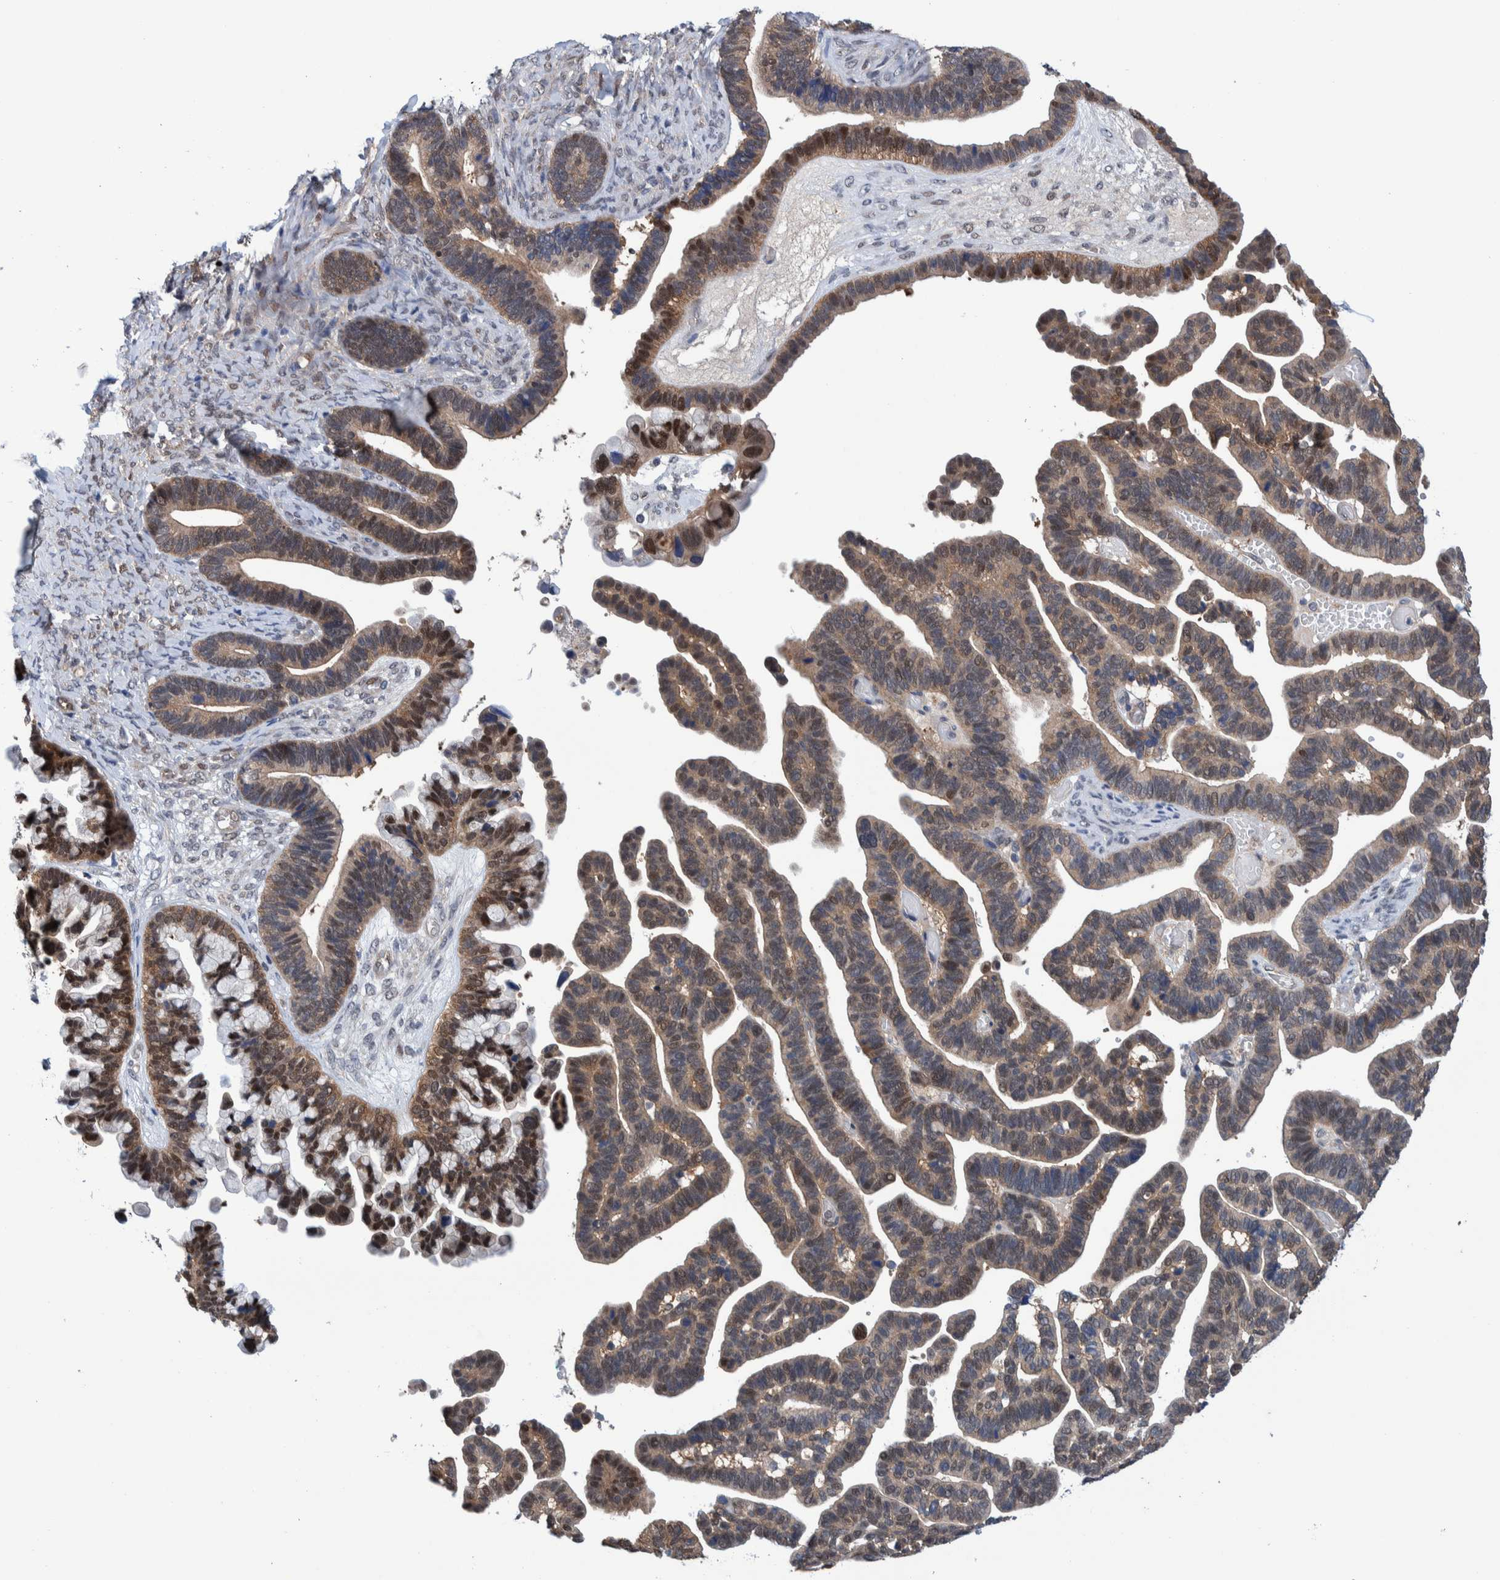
{"staining": {"intensity": "moderate", "quantity": ">75%", "location": "cytoplasmic/membranous,nuclear"}, "tissue": "ovarian cancer", "cell_type": "Tumor cells", "image_type": "cancer", "snomed": [{"axis": "morphology", "description": "Cystadenocarcinoma, serous, NOS"}, {"axis": "topography", "description": "Ovary"}], "caption": "Protein analysis of ovarian cancer (serous cystadenocarcinoma) tissue exhibits moderate cytoplasmic/membranous and nuclear positivity in about >75% of tumor cells.", "gene": "PFAS", "patient": {"sex": "female", "age": 56}}